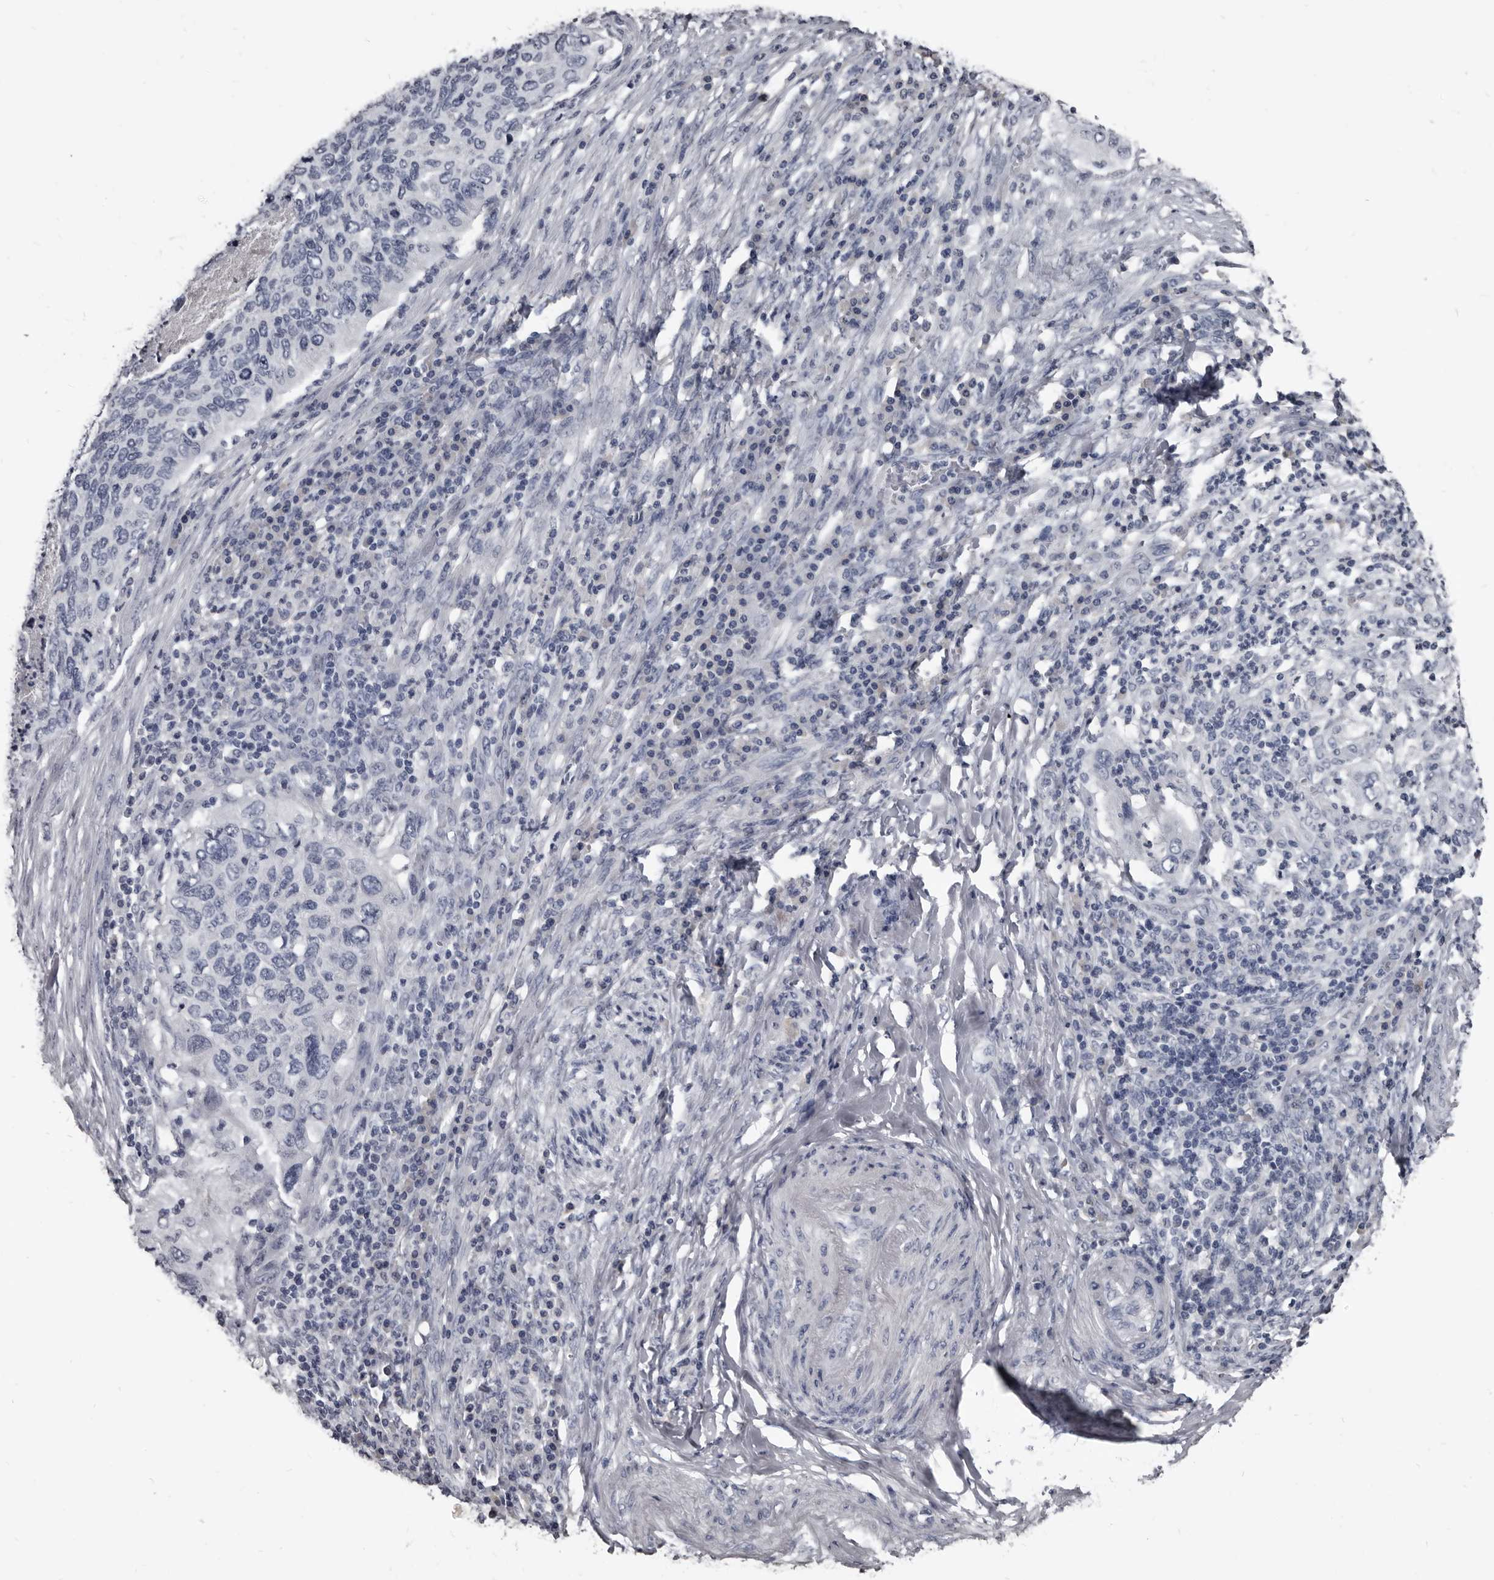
{"staining": {"intensity": "negative", "quantity": "none", "location": "none"}, "tissue": "cervical cancer", "cell_type": "Tumor cells", "image_type": "cancer", "snomed": [{"axis": "morphology", "description": "Squamous cell carcinoma, NOS"}, {"axis": "topography", "description": "Cervix"}], "caption": "Cervical squamous cell carcinoma was stained to show a protein in brown. There is no significant staining in tumor cells.", "gene": "GREB1", "patient": {"sex": "female", "age": 38}}